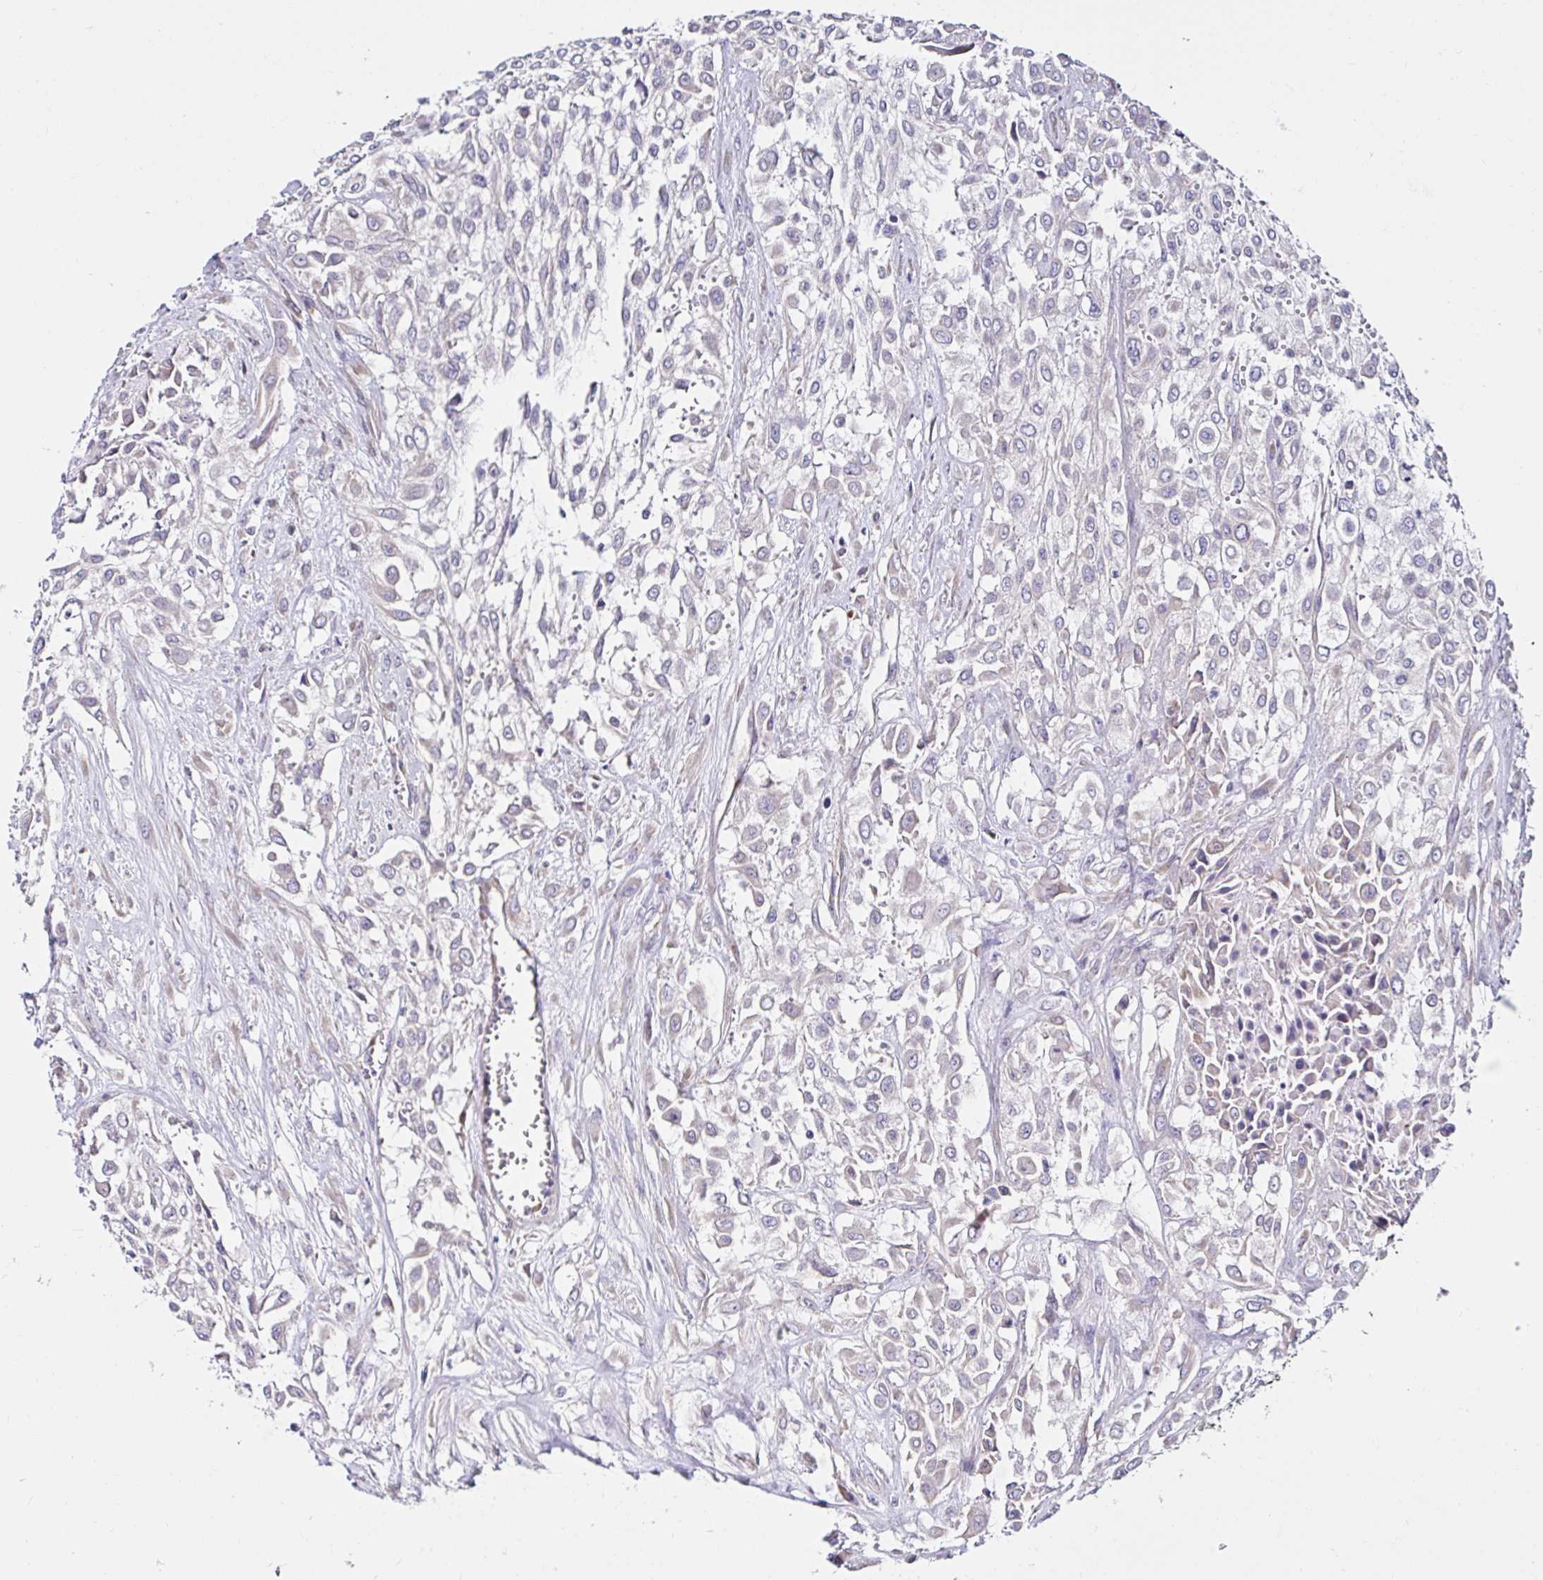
{"staining": {"intensity": "negative", "quantity": "none", "location": "none"}, "tissue": "urothelial cancer", "cell_type": "Tumor cells", "image_type": "cancer", "snomed": [{"axis": "morphology", "description": "Urothelial carcinoma, High grade"}, {"axis": "topography", "description": "Urinary bladder"}], "caption": "A high-resolution photomicrograph shows immunohistochemistry staining of urothelial carcinoma (high-grade), which exhibits no significant expression in tumor cells.", "gene": "VSIG2", "patient": {"sex": "male", "age": 57}}